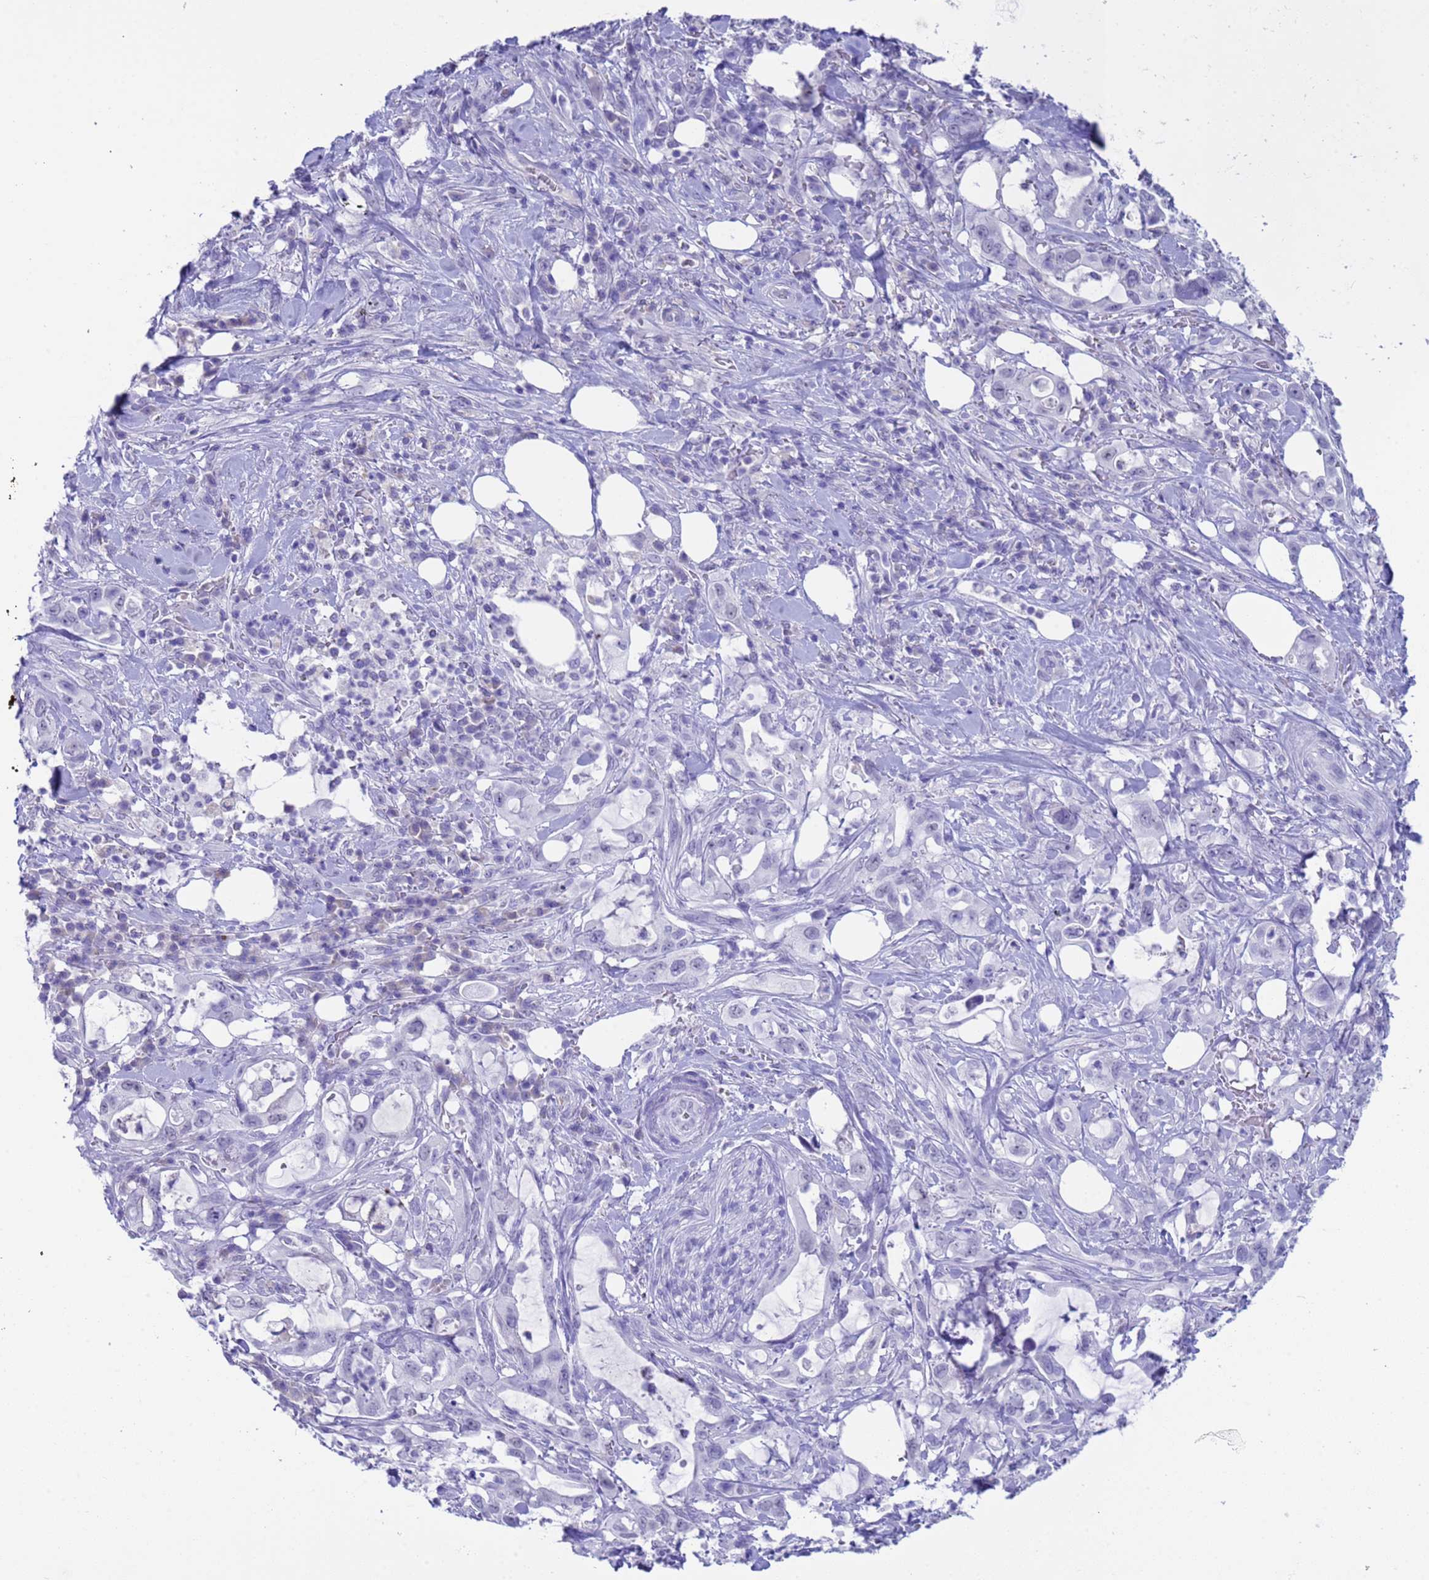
{"staining": {"intensity": "negative", "quantity": "none", "location": "none"}, "tissue": "pancreatic cancer", "cell_type": "Tumor cells", "image_type": "cancer", "snomed": [{"axis": "morphology", "description": "Adenocarcinoma, NOS"}, {"axis": "topography", "description": "Pancreas"}], "caption": "The immunohistochemistry histopathology image has no significant staining in tumor cells of pancreatic adenocarcinoma tissue.", "gene": "CKM", "patient": {"sex": "female", "age": 61}}